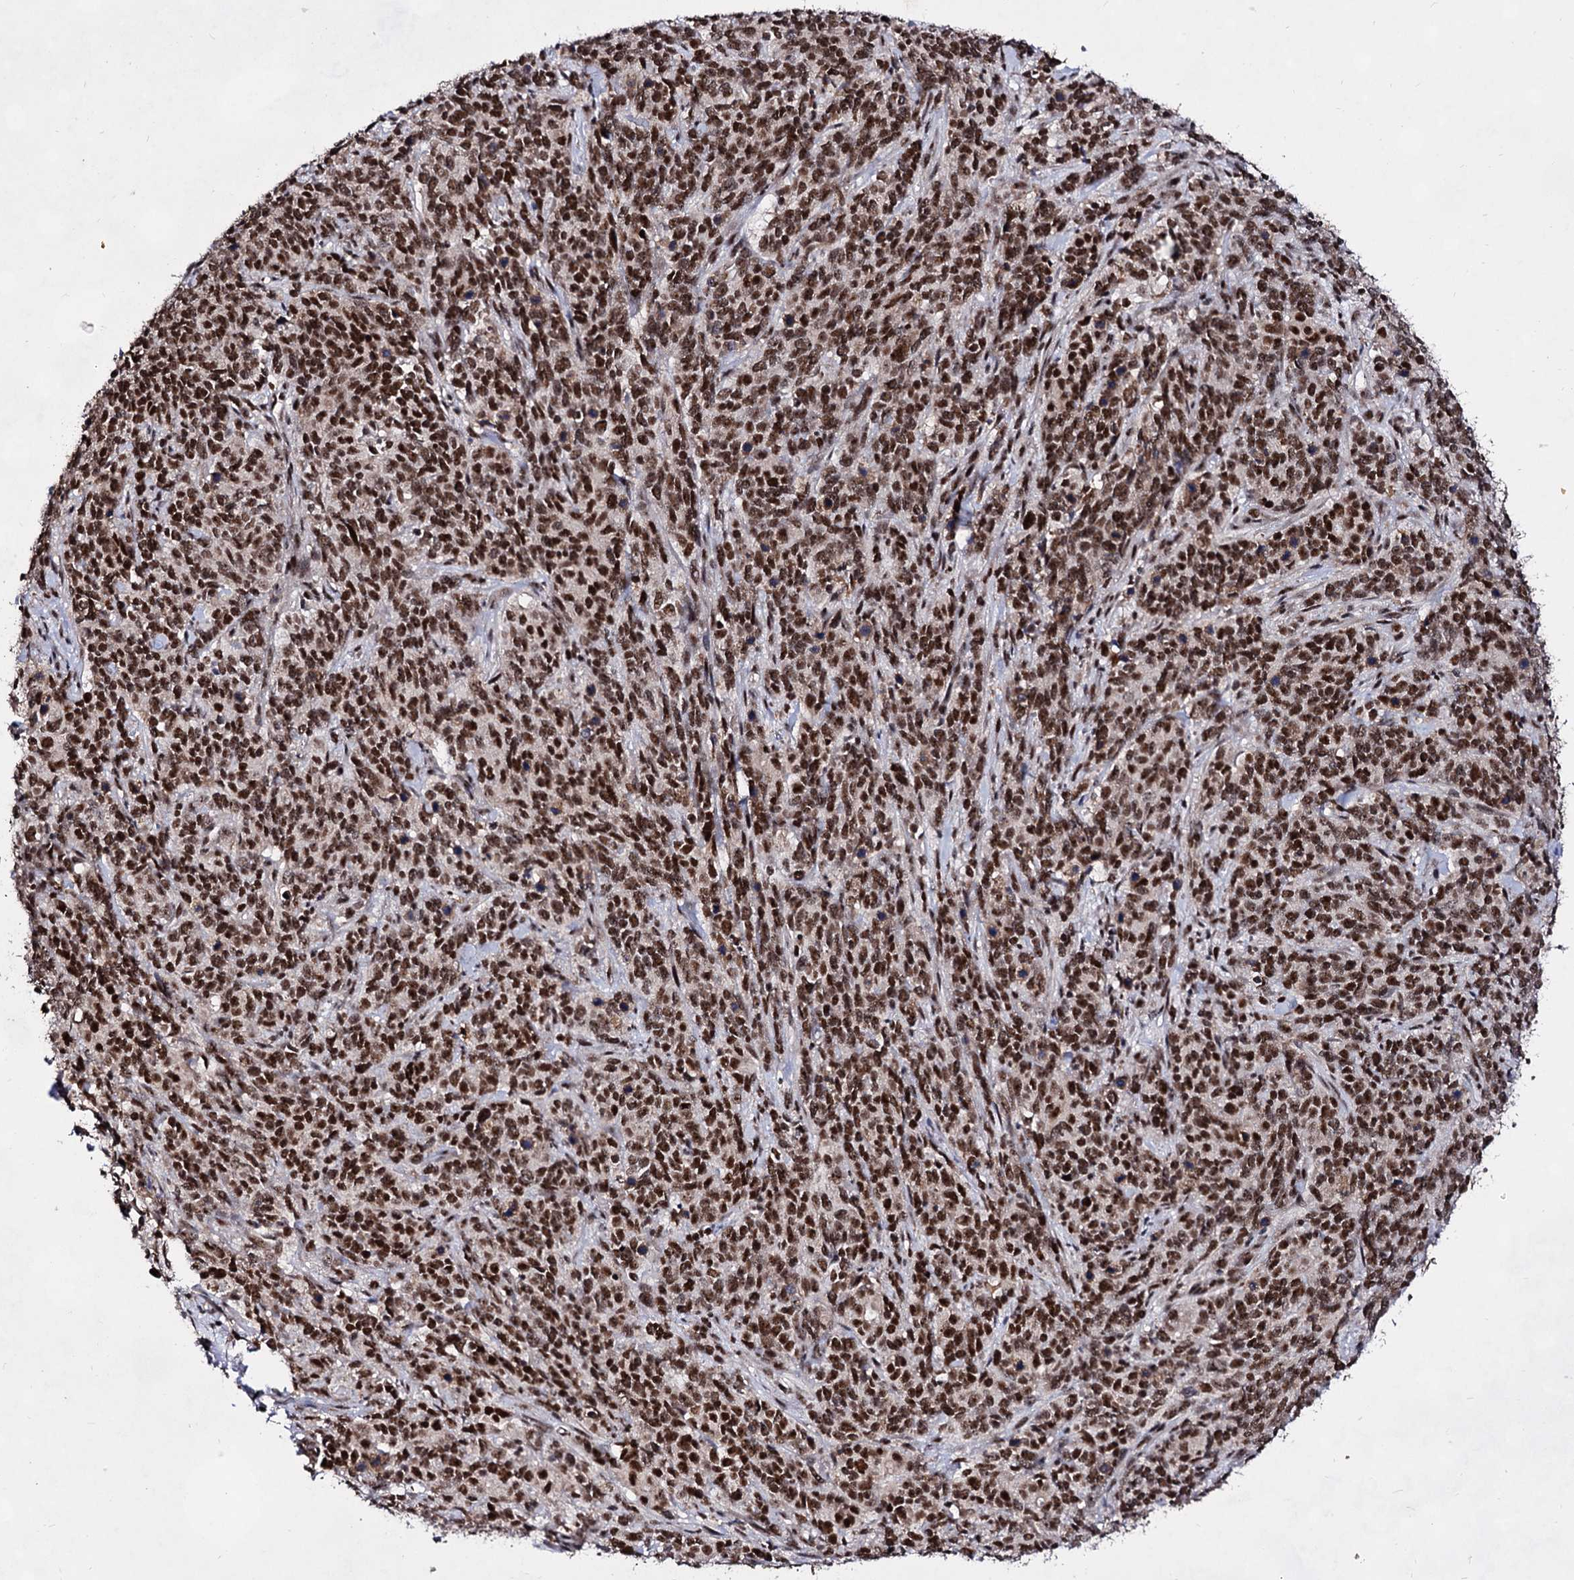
{"staining": {"intensity": "strong", "quantity": ">75%", "location": "nuclear"}, "tissue": "cervical cancer", "cell_type": "Tumor cells", "image_type": "cancer", "snomed": [{"axis": "morphology", "description": "Squamous cell carcinoma, NOS"}, {"axis": "topography", "description": "Cervix"}], "caption": "High-magnification brightfield microscopy of squamous cell carcinoma (cervical) stained with DAB (brown) and counterstained with hematoxylin (blue). tumor cells exhibit strong nuclear expression is seen in approximately>75% of cells. The protein of interest is stained brown, and the nuclei are stained in blue (DAB (3,3'-diaminobenzidine) IHC with brightfield microscopy, high magnification).", "gene": "EXOSC10", "patient": {"sex": "female", "age": 60}}